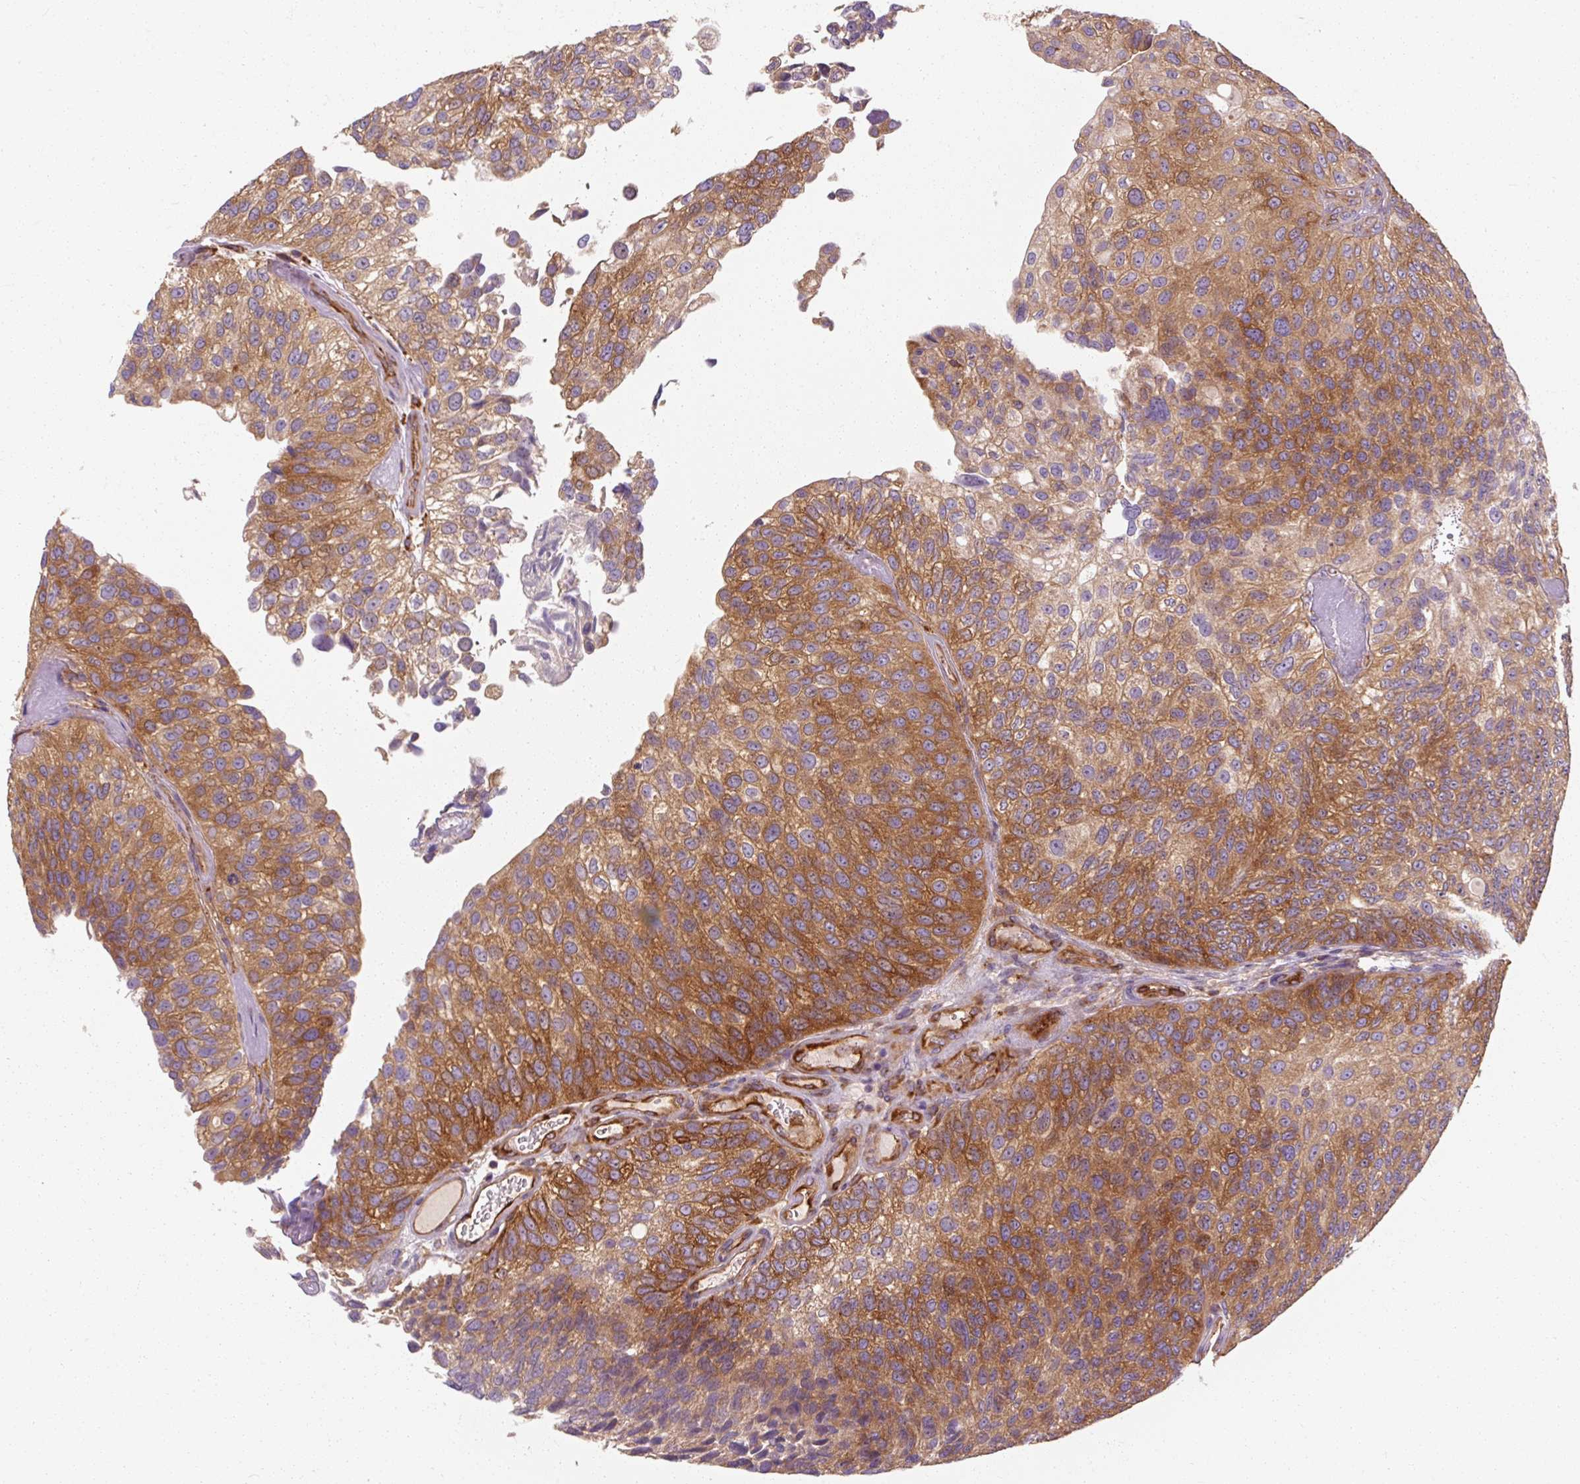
{"staining": {"intensity": "moderate", "quantity": ">75%", "location": "cytoplasmic/membranous"}, "tissue": "urothelial cancer", "cell_type": "Tumor cells", "image_type": "cancer", "snomed": [{"axis": "morphology", "description": "Urothelial carcinoma, NOS"}, {"axis": "topography", "description": "Urinary bladder"}], "caption": "There is medium levels of moderate cytoplasmic/membranous expression in tumor cells of urothelial cancer, as demonstrated by immunohistochemical staining (brown color).", "gene": "TBC1D4", "patient": {"sex": "male", "age": 87}}